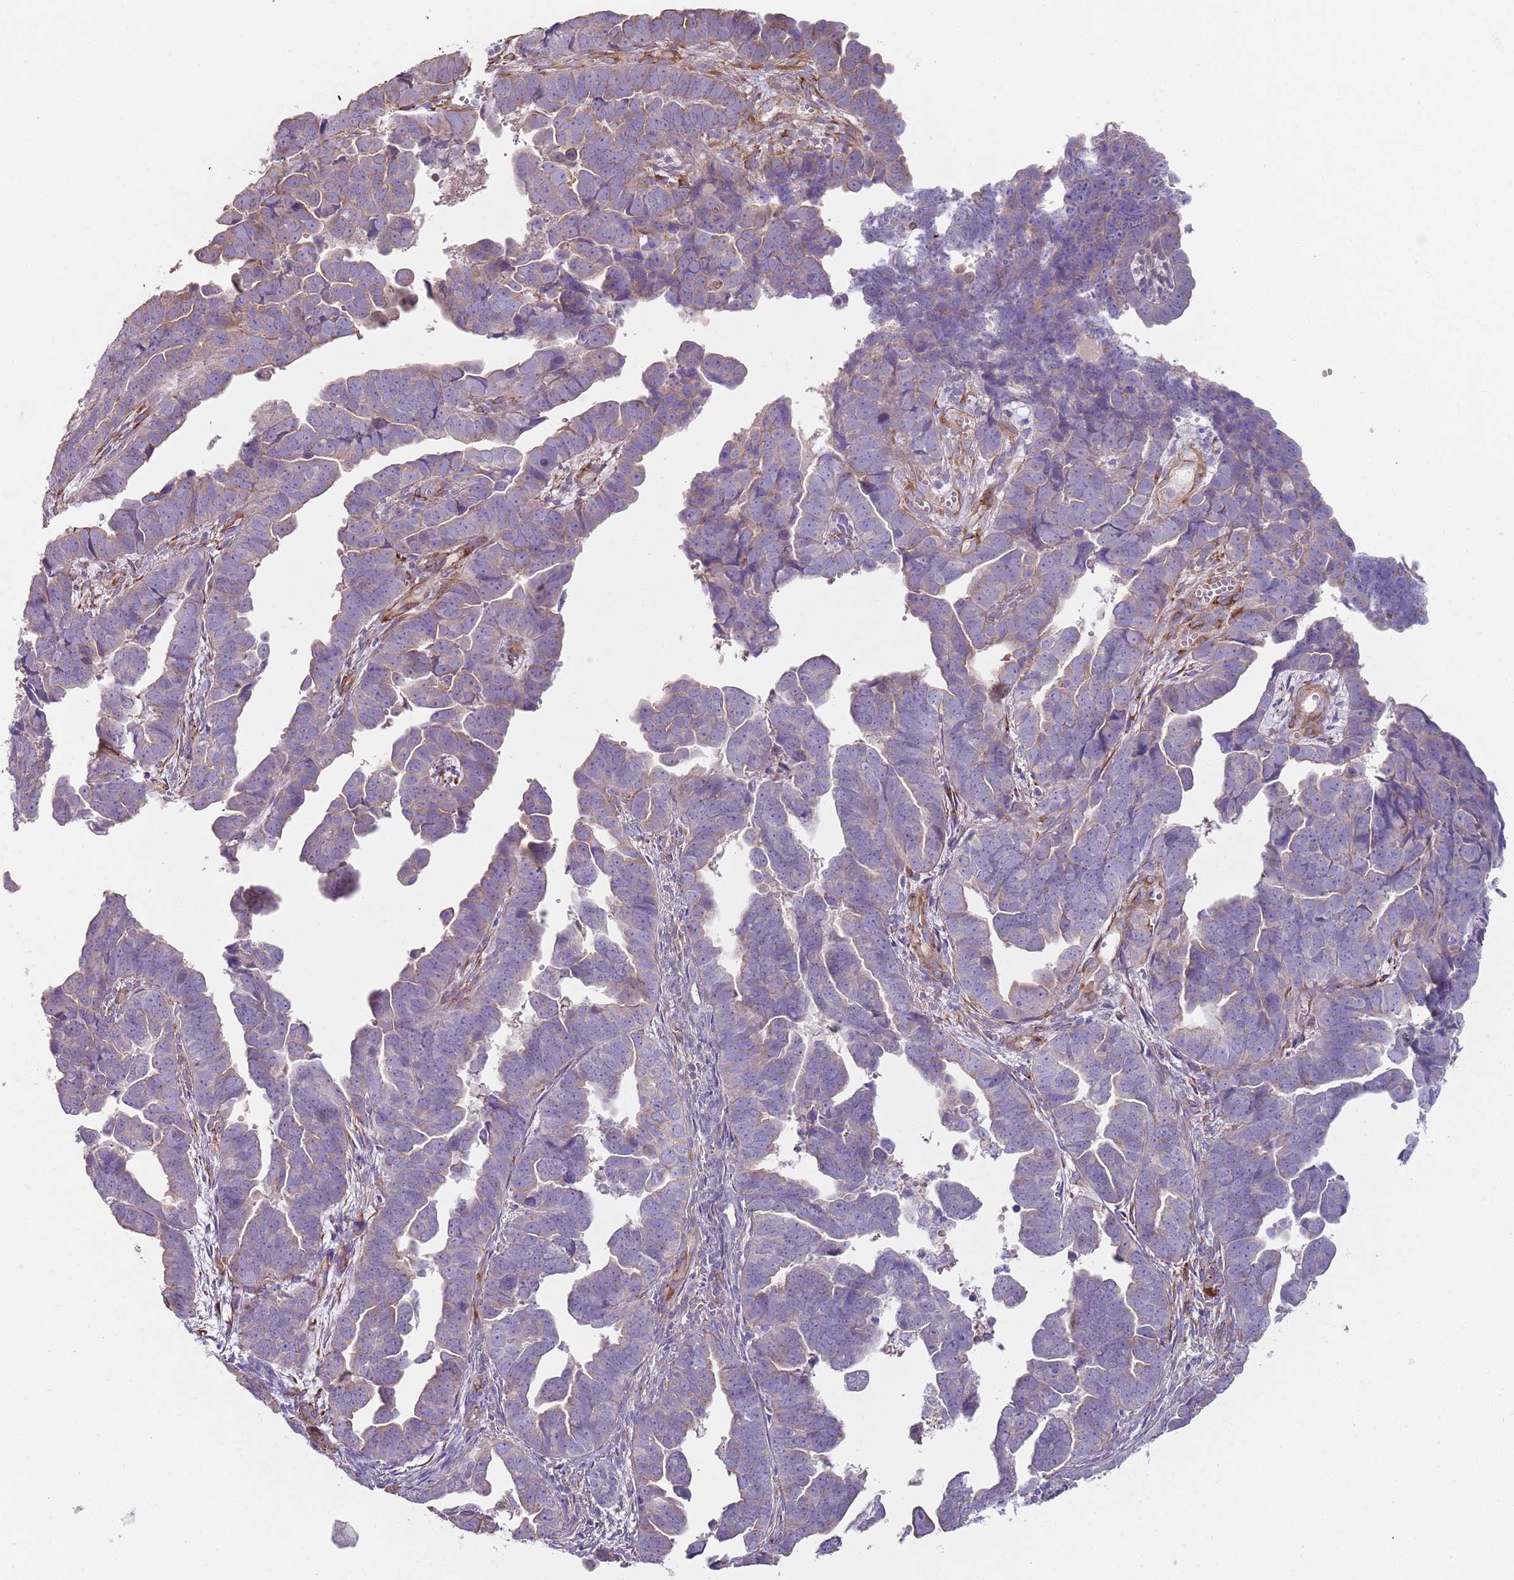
{"staining": {"intensity": "negative", "quantity": "none", "location": "none"}, "tissue": "endometrial cancer", "cell_type": "Tumor cells", "image_type": "cancer", "snomed": [{"axis": "morphology", "description": "Adenocarcinoma, NOS"}, {"axis": "topography", "description": "Endometrium"}], "caption": "Adenocarcinoma (endometrial) was stained to show a protein in brown. There is no significant expression in tumor cells.", "gene": "PHLPP2", "patient": {"sex": "female", "age": 75}}